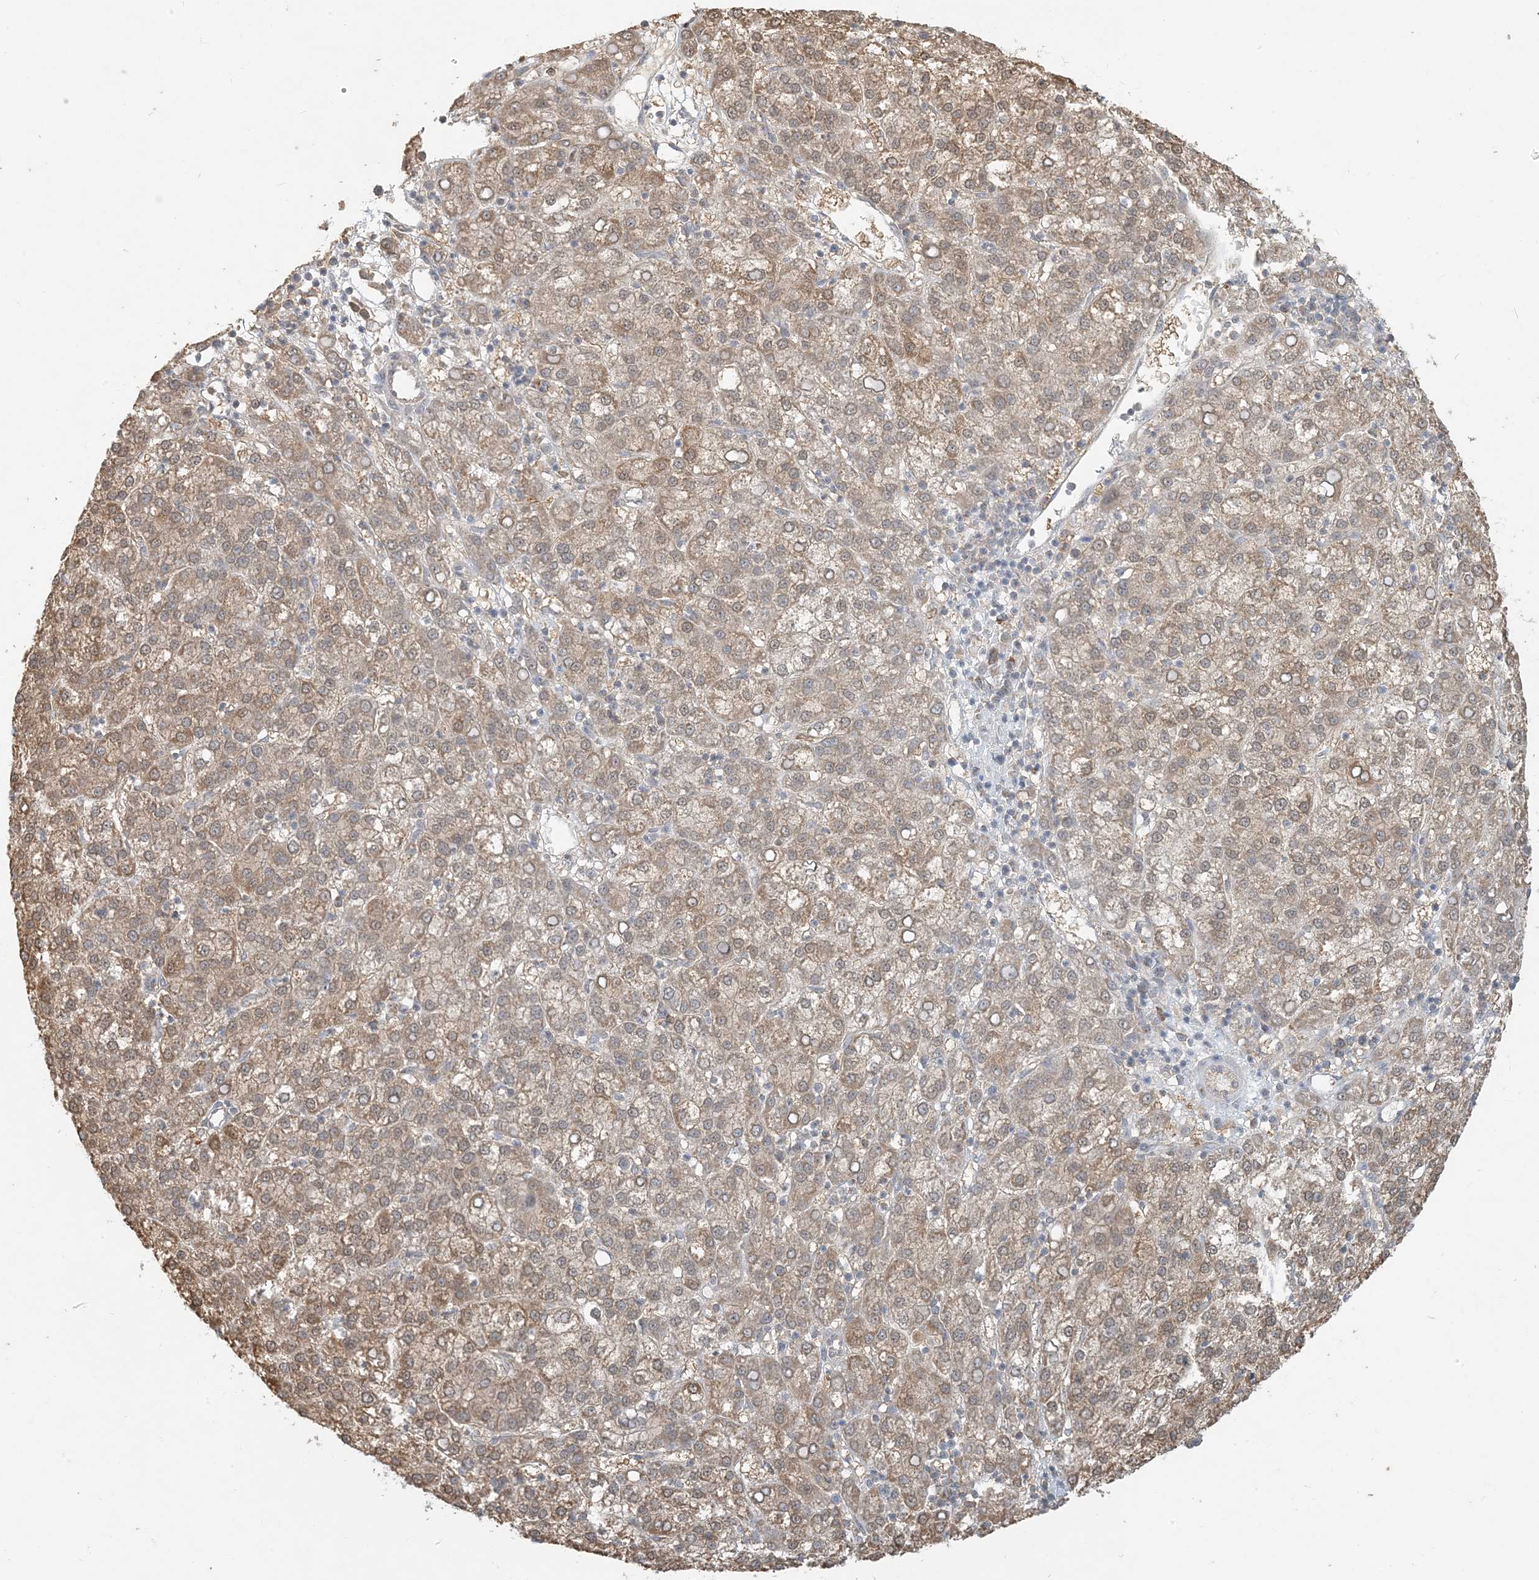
{"staining": {"intensity": "moderate", "quantity": ">75%", "location": "cytoplasmic/membranous"}, "tissue": "liver cancer", "cell_type": "Tumor cells", "image_type": "cancer", "snomed": [{"axis": "morphology", "description": "Carcinoma, Hepatocellular, NOS"}, {"axis": "topography", "description": "Liver"}], "caption": "A micrograph of human liver hepatocellular carcinoma stained for a protein demonstrates moderate cytoplasmic/membranous brown staining in tumor cells. The protein of interest is shown in brown color, while the nuclei are stained blue.", "gene": "MCOLN1", "patient": {"sex": "female", "age": 58}}